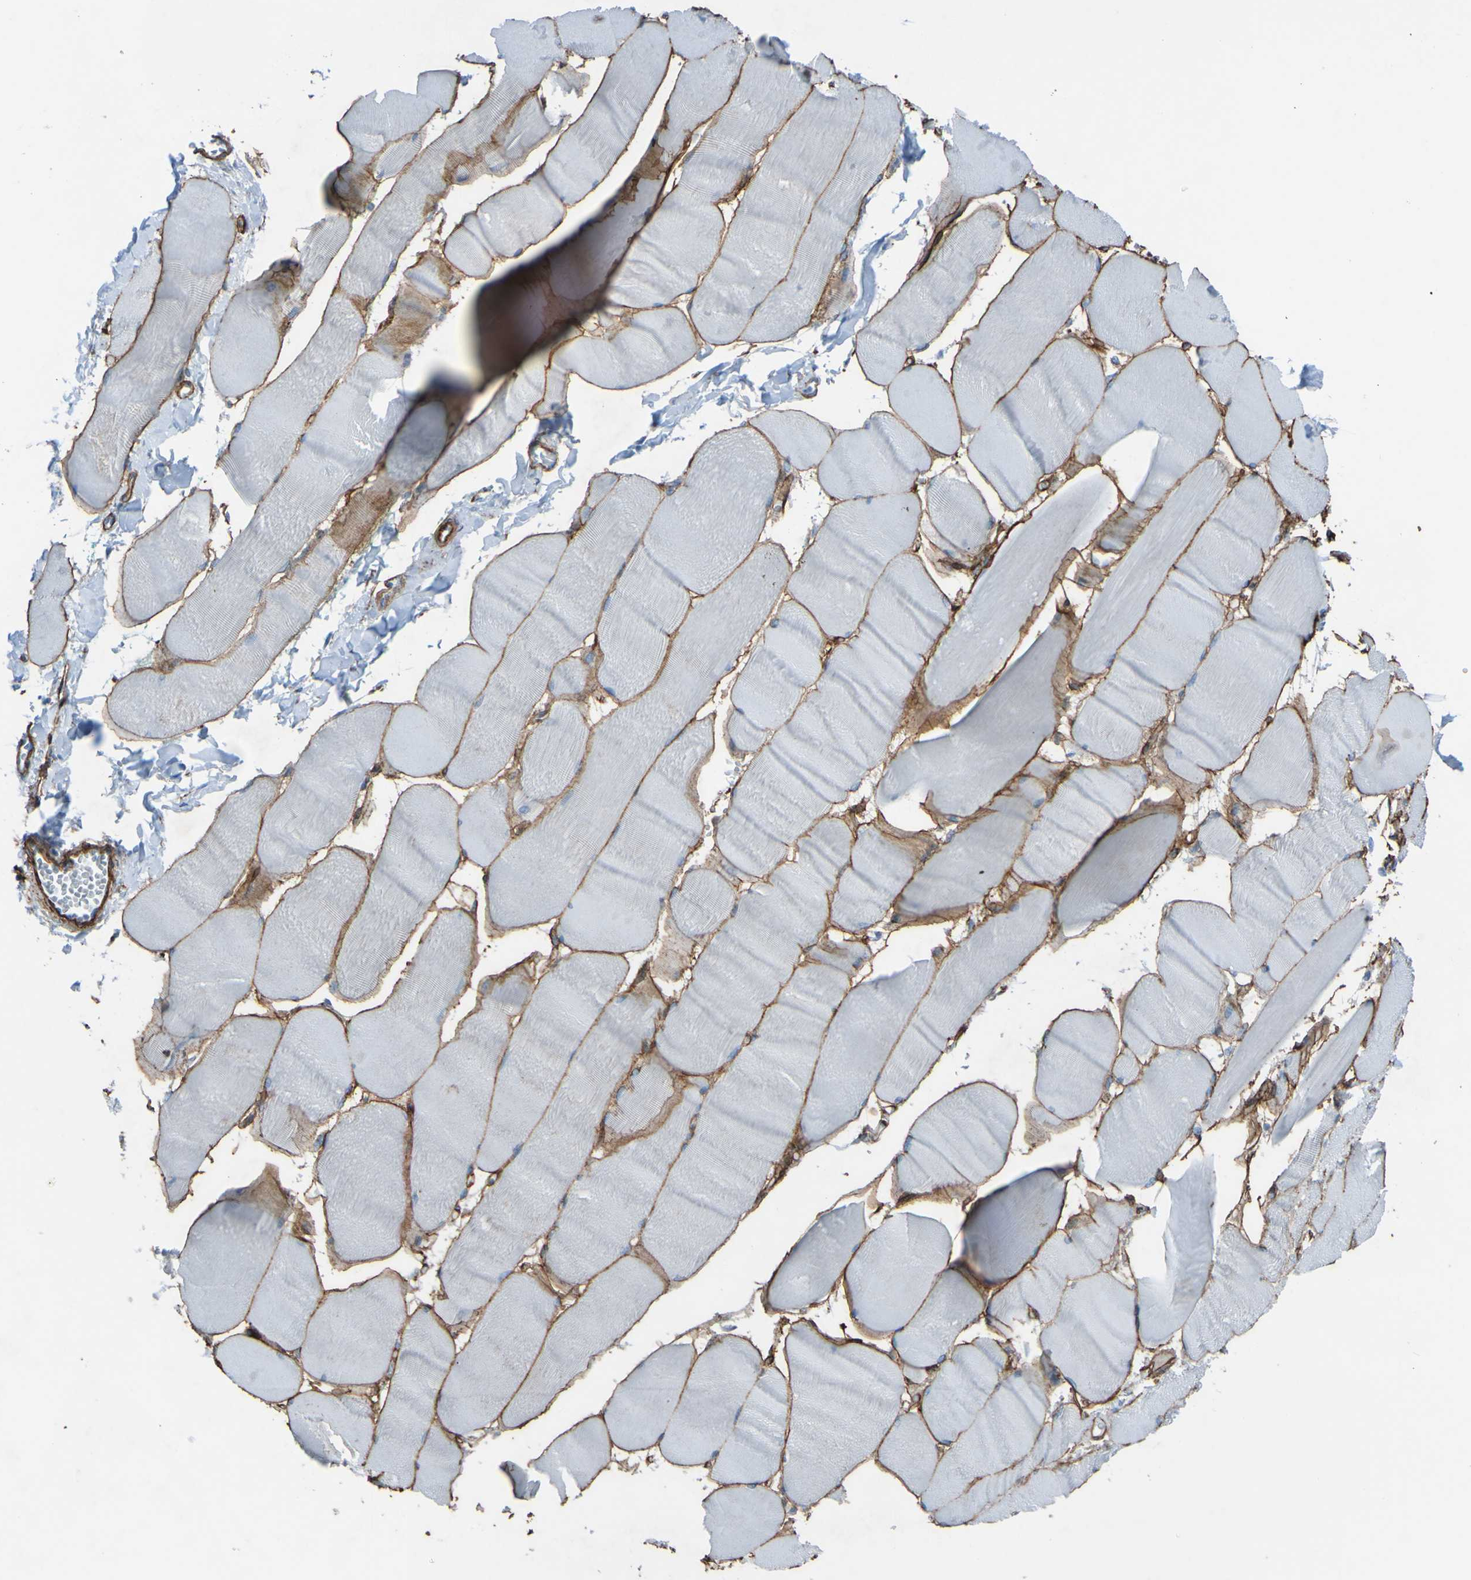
{"staining": {"intensity": "strong", "quantity": ">75%", "location": "cytoplasmic/membranous"}, "tissue": "skeletal muscle", "cell_type": "Myocytes", "image_type": "normal", "snomed": [{"axis": "morphology", "description": "Normal tissue, NOS"}, {"axis": "morphology", "description": "Squamous cell carcinoma, NOS"}, {"axis": "topography", "description": "Skeletal muscle"}], "caption": "Myocytes exhibit strong cytoplasmic/membranous staining in approximately >75% of cells in benign skeletal muscle. (DAB (3,3'-diaminobenzidine) IHC, brown staining for protein, blue staining for nuclei).", "gene": "COL4A2", "patient": {"sex": "male", "age": 51}}